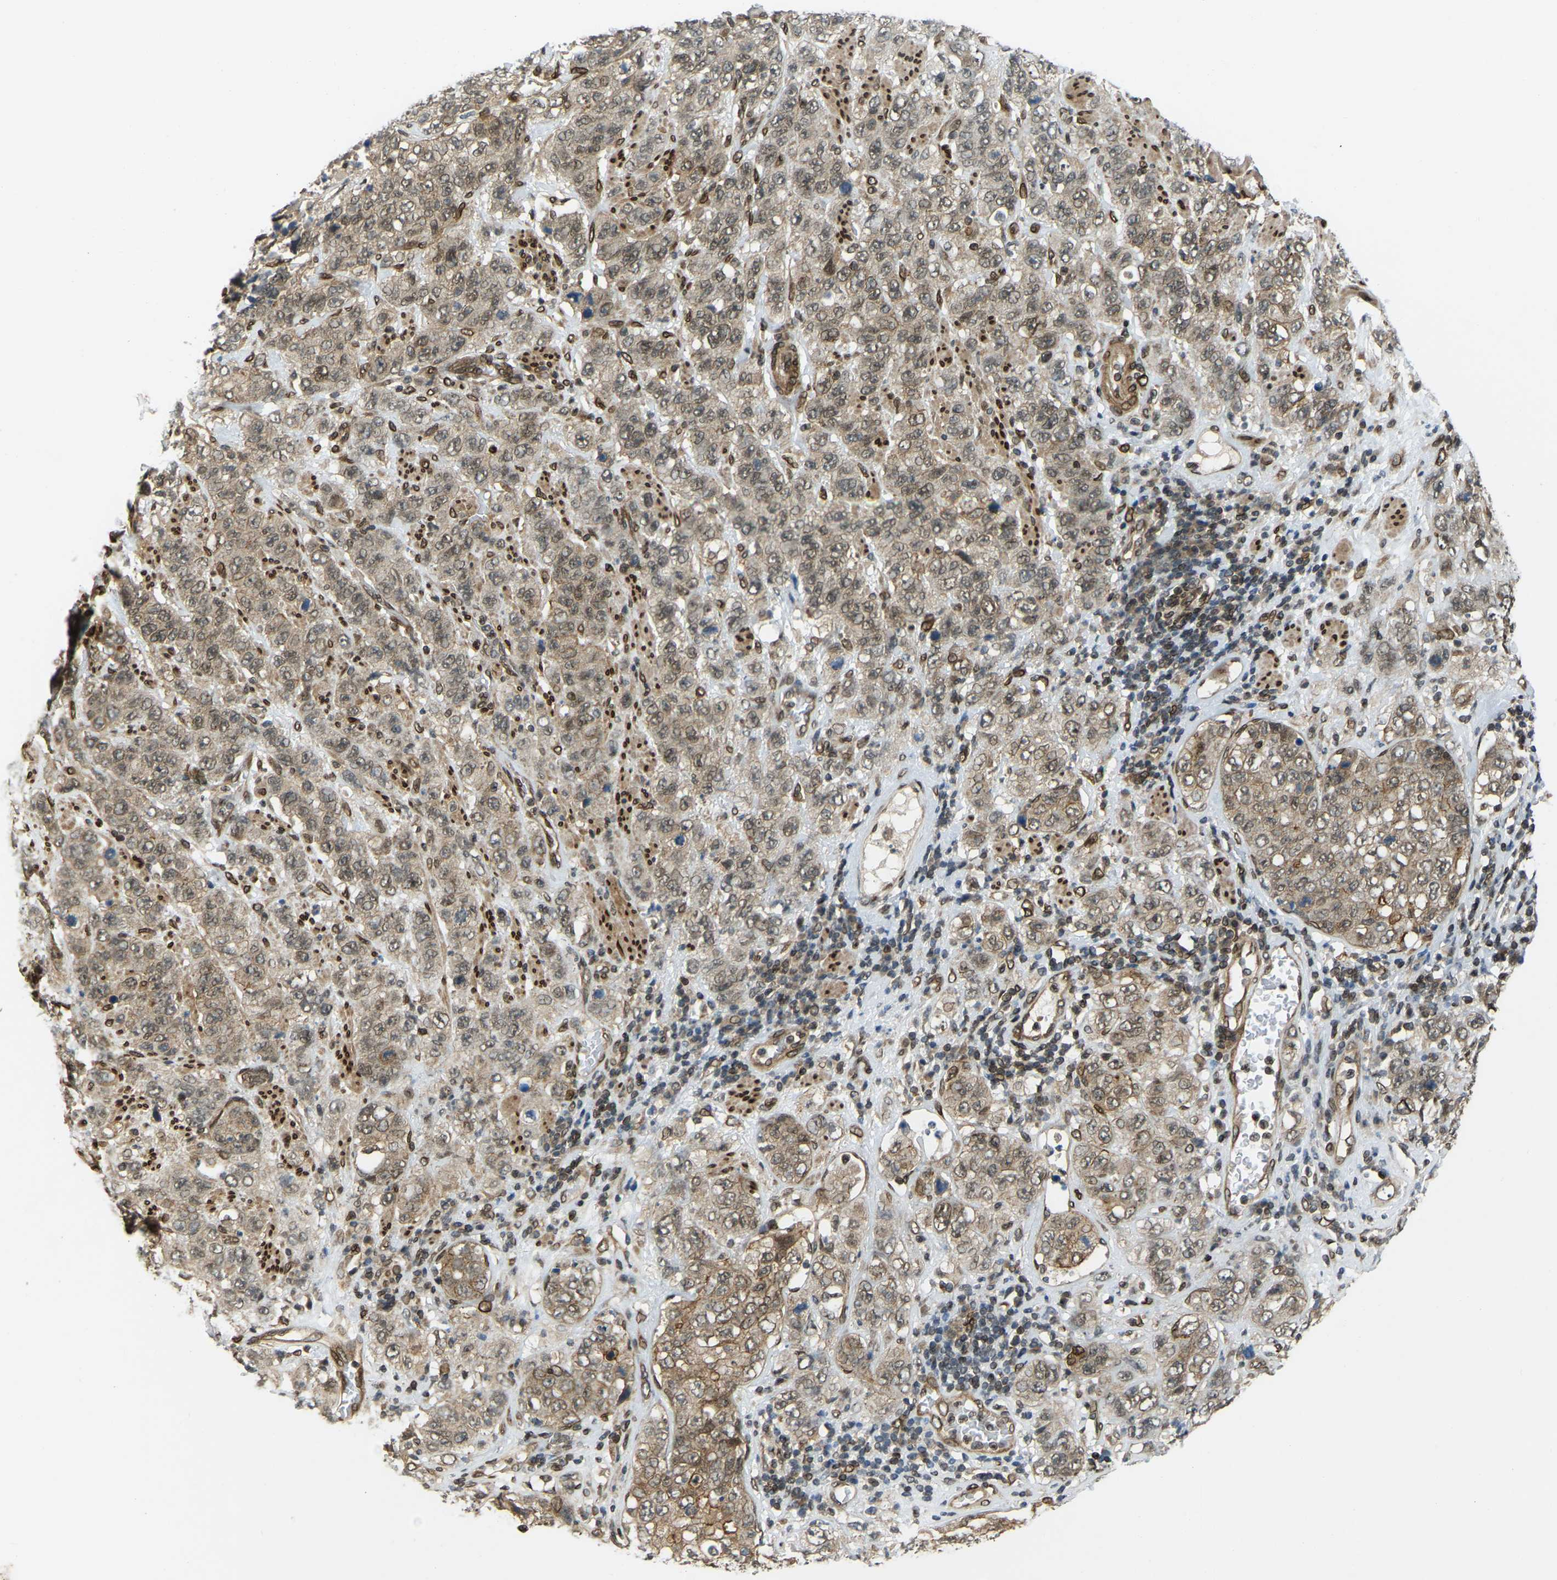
{"staining": {"intensity": "moderate", "quantity": ">75%", "location": "cytoplasmic/membranous,nuclear"}, "tissue": "stomach cancer", "cell_type": "Tumor cells", "image_type": "cancer", "snomed": [{"axis": "morphology", "description": "Adenocarcinoma, NOS"}, {"axis": "topography", "description": "Stomach"}], "caption": "IHC of human stomach cancer demonstrates medium levels of moderate cytoplasmic/membranous and nuclear expression in approximately >75% of tumor cells. (Brightfield microscopy of DAB IHC at high magnification).", "gene": "SYNE1", "patient": {"sex": "male", "age": 48}}